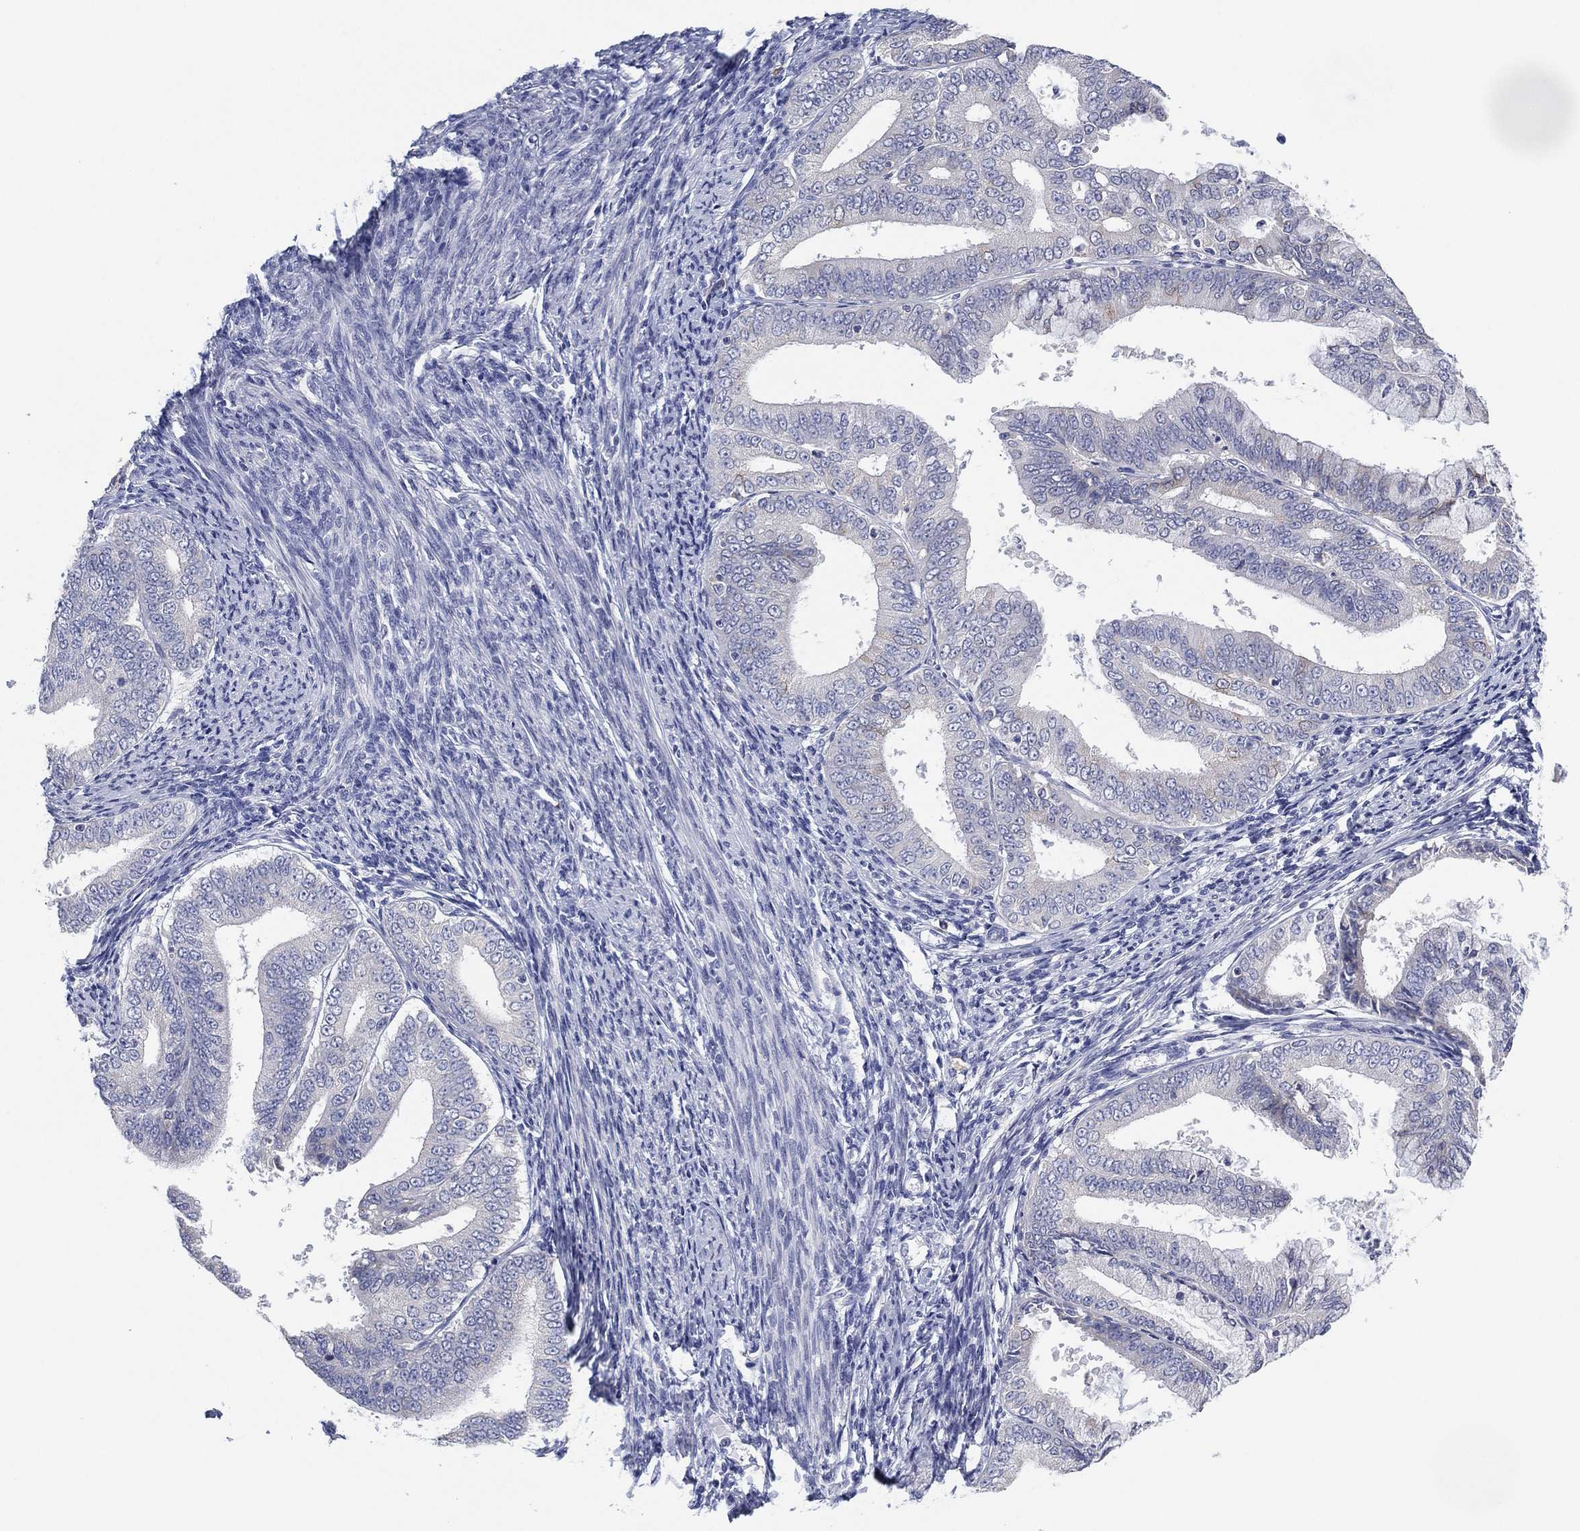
{"staining": {"intensity": "negative", "quantity": "none", "location": "none"}, "tissue": "endometrial cancer", "cell_type": "Tumor cells", "image_type": "cancer", "snomed": [{"axis": "morphology", "description": "Adenocarcinoma, NOS"}, {"axis": "topography", "description": "Endometrium"}], "caption": "Tumor cells are negative for brown protein staining in endometrial cancer. Nuclei are stained in blue.", "gene": "TMEM40", "patient": {"sex": "female", "age": 63}}